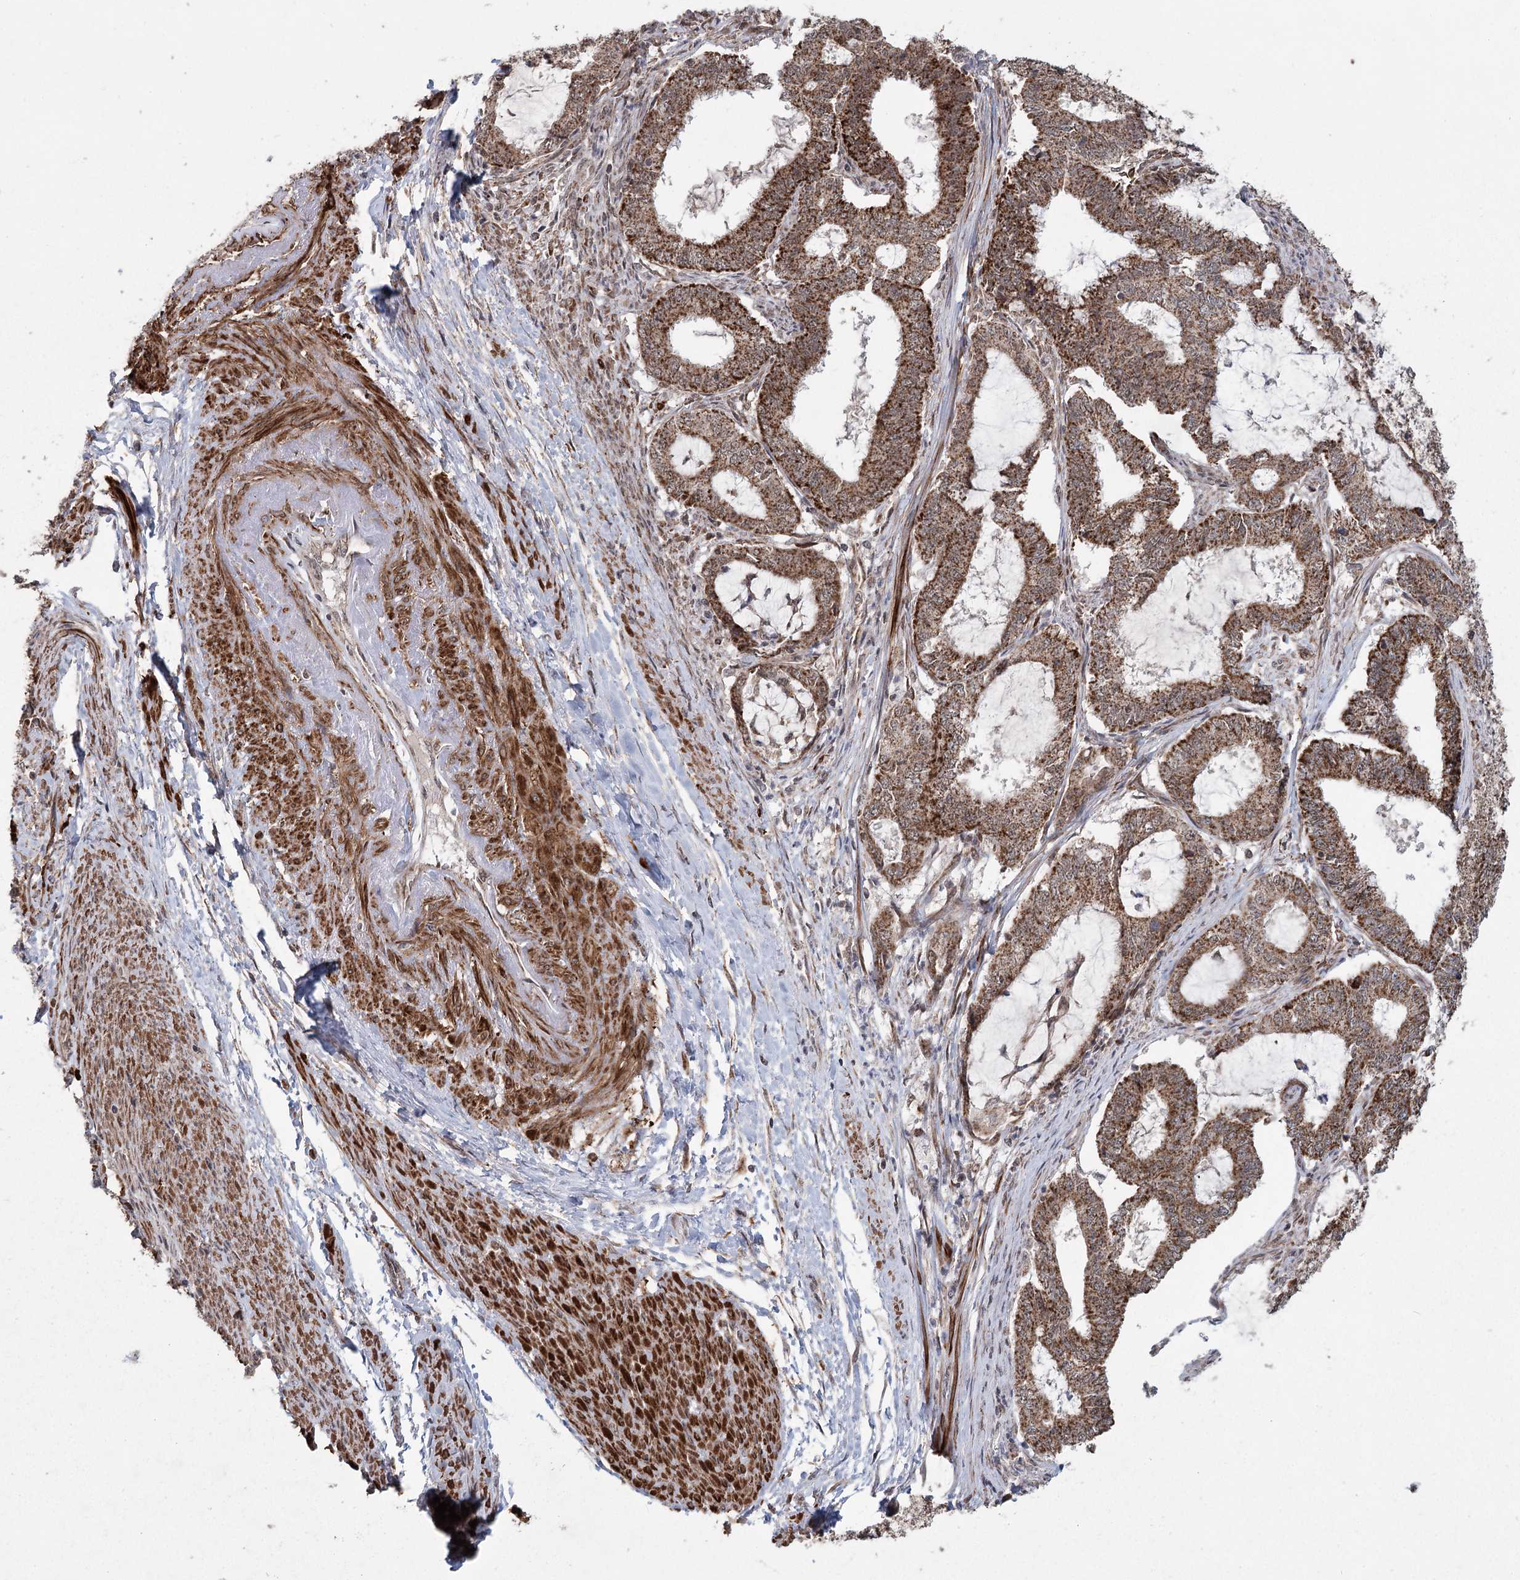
{"staining": {"intensity": "moderate", "quantity": ">75%", "location": "cytoplasmic/membranous"}, "tissue": "endometrial cancer", "cell_type": "Tumor cells", "image_type": "cancer", "snomed": [{"axis": "morphology", "description": "Adenocarcinoma, NOS"}, {"axis": "topography", "description": "Endometrium"}], "caption": "DAB (3,3'-diaminobenzidine) immunohistochemical staining of human endometrial cancer displays moderate cytoplasmic/membranous protein positivity in approximately >75% of tumor cells. Using DAB (brown) and hematoxylin (blue) stains, captured at high magnification using brightfield microscopy.", "gene": "ZCCHC24", "patient": {"sex": "female", "age": 51}}